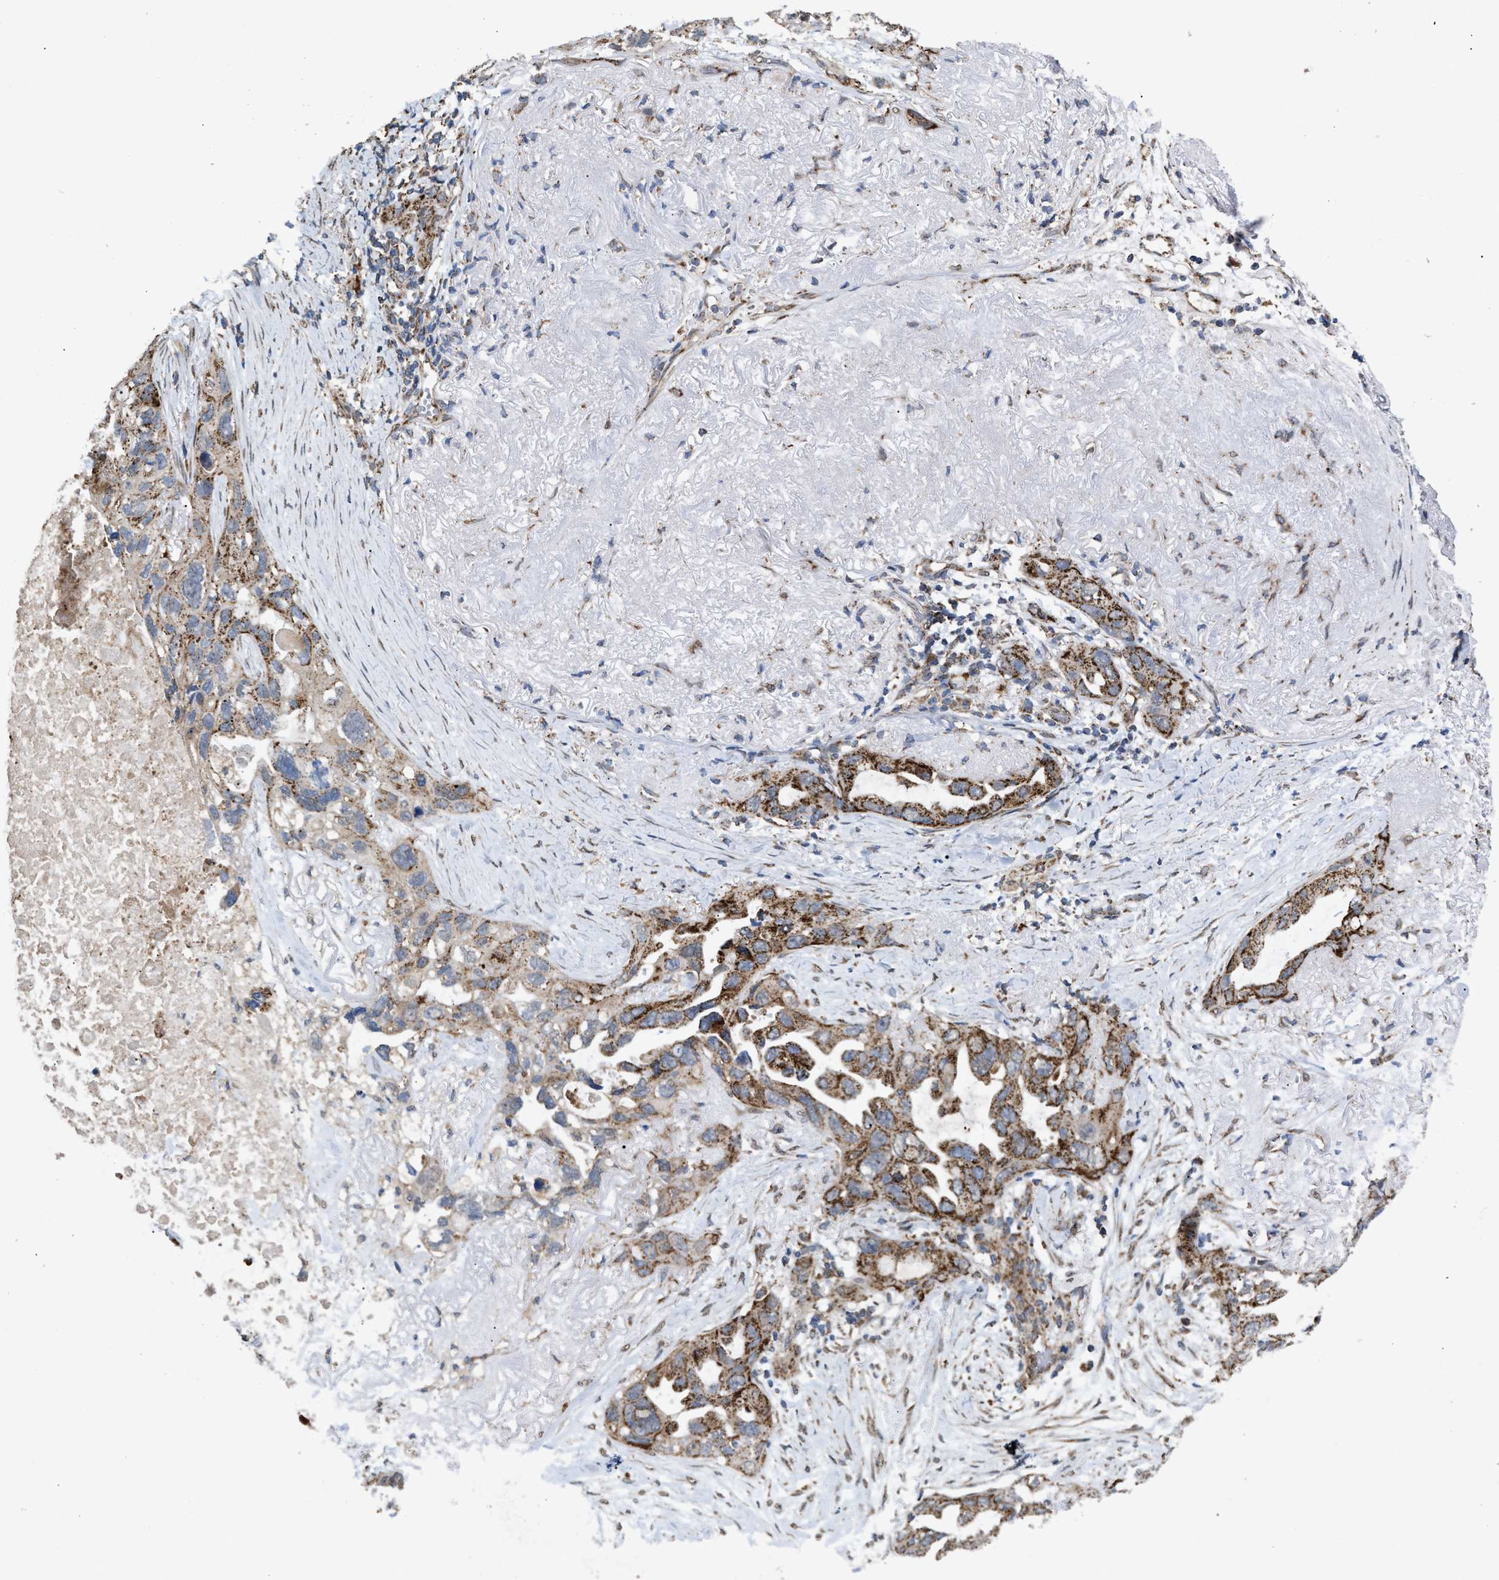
{"staining": {"intensity": "moderate", "quantity": ">75%", "location": "cytoplasmic/membranous"}, "tissue": "lung cancer", "cell_type": "Tumor cells", "image_type": "cancer", "snomed": [{"axis": "morphology", "description": "Squamous cell carcinoma, NOS"}, {"axis": "topography", "description": "Lung"}], "caption": "Lung cancer stained with DAB immunohistochemistry (IHC) demonstrates medium levels of moderate cytoplasmic/membranous staining in about >75% of tumor cells. (Brightfield microscopy of DAB IHC at high magnification).", "gene": "TACO1", "patient": {"sex": "female", "age": 73}}